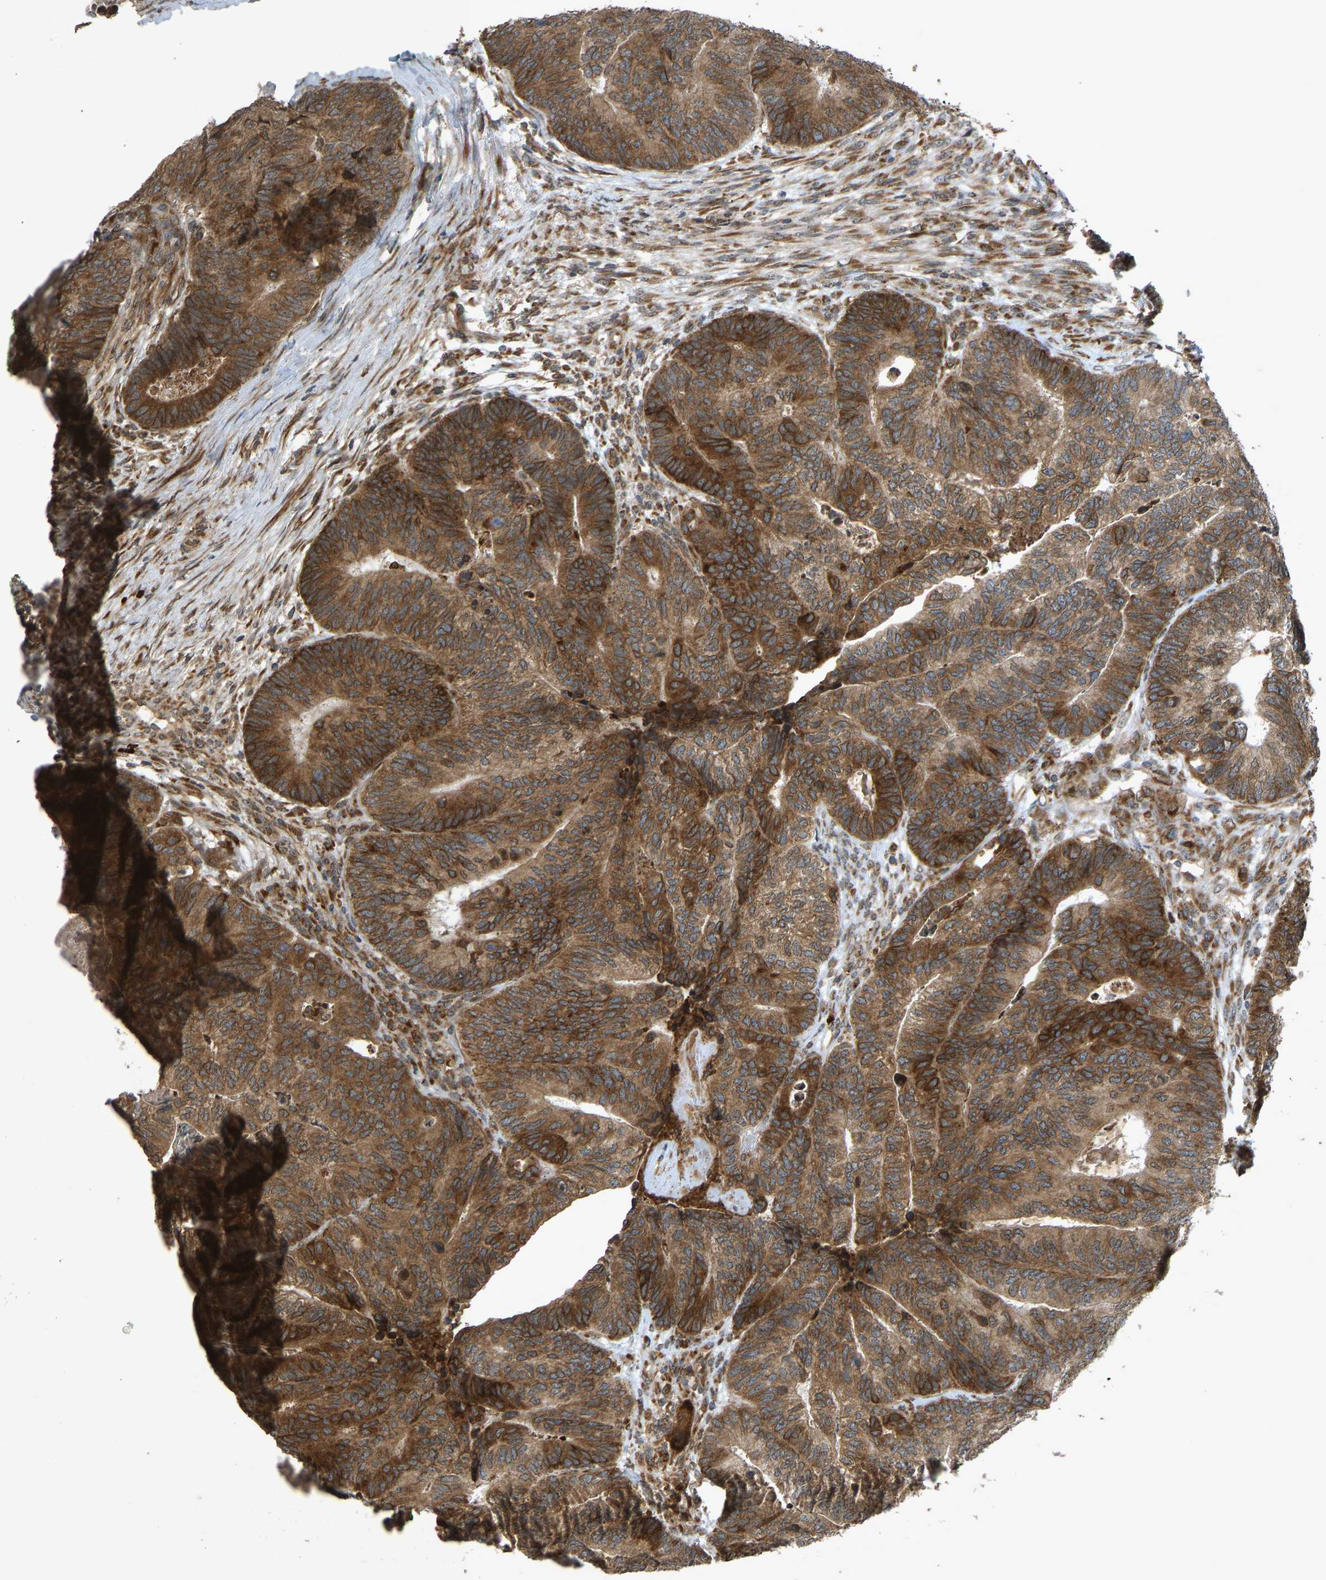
{"staining": {"intensity": "moderate", "quantity": ">75%", "location": "cytoplasmic/membranous"}, "tissue": "colorectal cancer", "cell_type": "Tumor cells", "image_type": "cancer", "snomed": [{"axis": "morphology", "description": "Adenocarcinoma, NOS"}, {"axis": "topography", "description": "Colon"}], "caption": "Tumor cells reveal medium levels of moderate cytoplasmic/membranous staining in about >75% of cells in colorectal cancer.", "gene": "RPN2", "patient": {"sex": "female", "age": 67}}